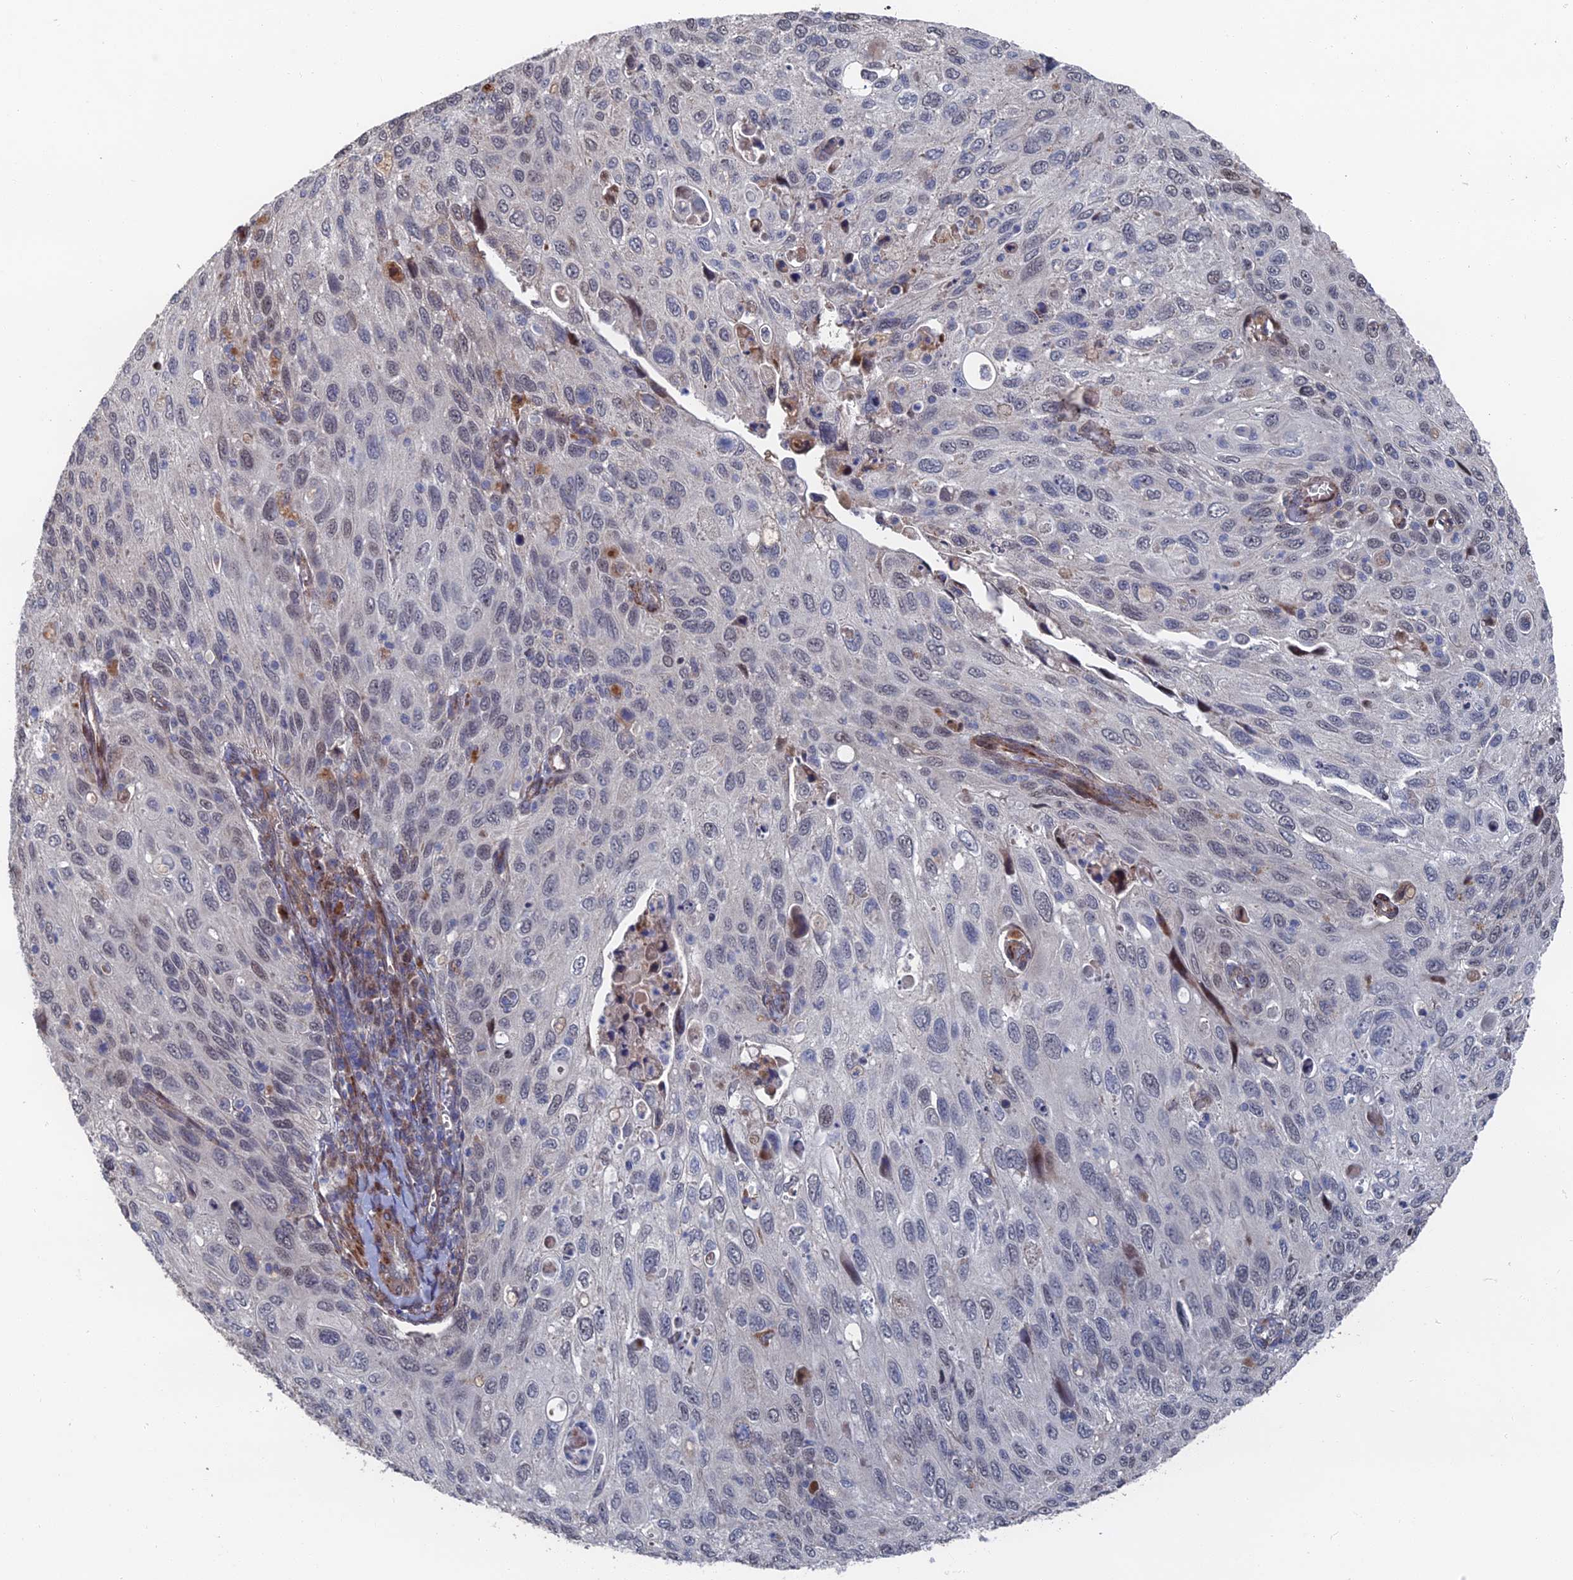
{"staining": {"intensity": "weak", "quantity": "<25%", "location": "nuclear"}, "tissue": "cervical cancer", "cell_type": "Tumor cells", "image_type": "cancer", "snomed": [{"axis": "morphology", "description": "Squamous cell carcinoma, NOS"}, {"axis": "topography", "description": "Cervix"}], "caption": "There is no significant positivity in tumor cells of cervical cancer. Nuclei are stained in blue.", "gene": "GTF2IRD1", "patient": {"sex": "female", "age": 70}}